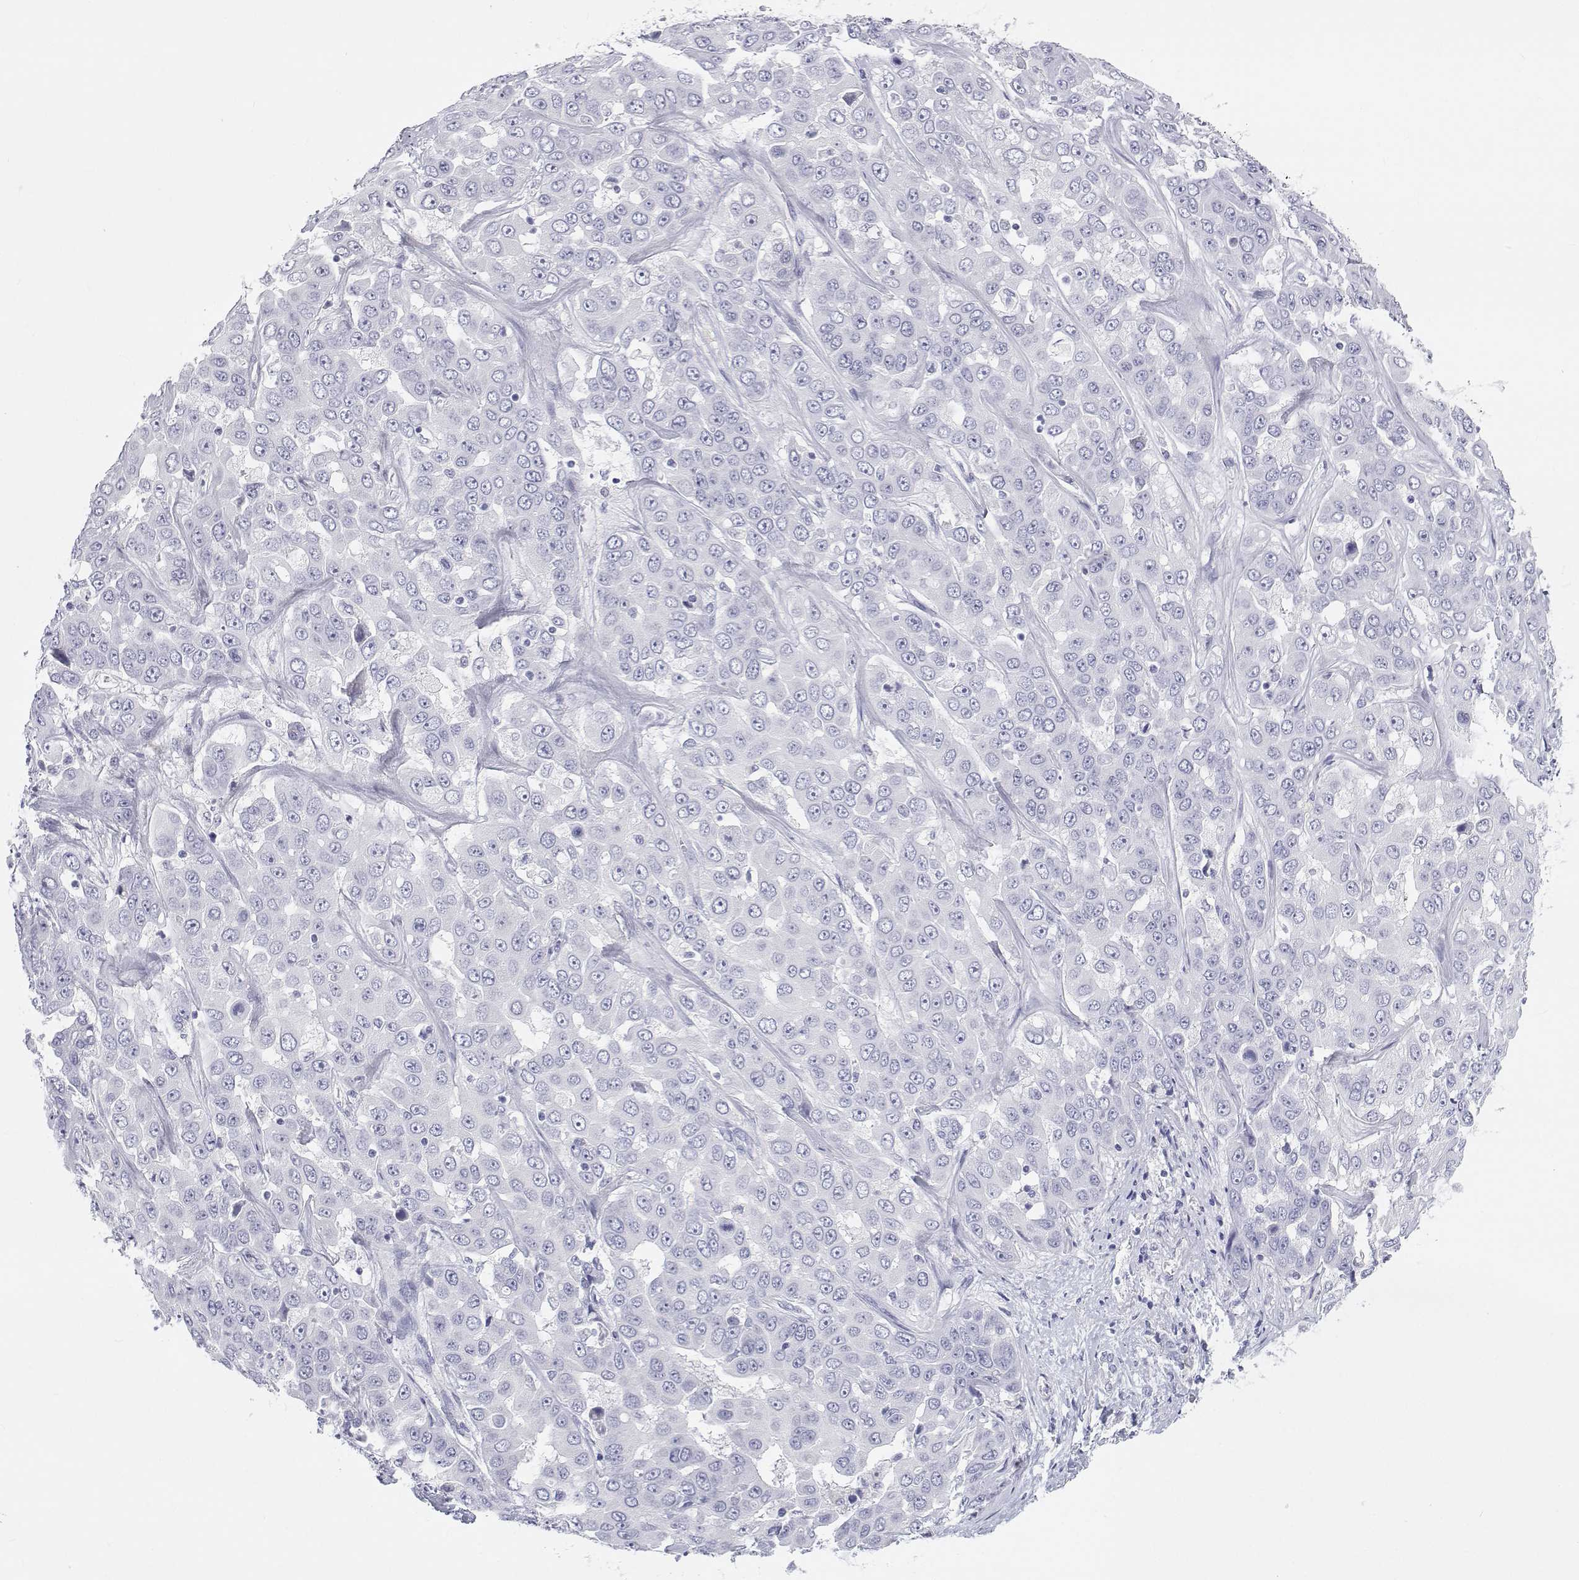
{"staining": {"intensity": "negative", "quantity": "none", "location": "none"}, "tissue": "liver cancer", "cell_type": "Tumor cells", "image_type": "cancer", "snomed": [{"axis": "morphology", "description": "Cholangiocarcinoma"}, {"axis": "topography", "description": "Liver"}], "caption": "Human liver cancer stained for a protein using IHC exhibits no expression in tumor cells.", "gene": "TTN", "patient": {"sex": "female", "age": 52}}